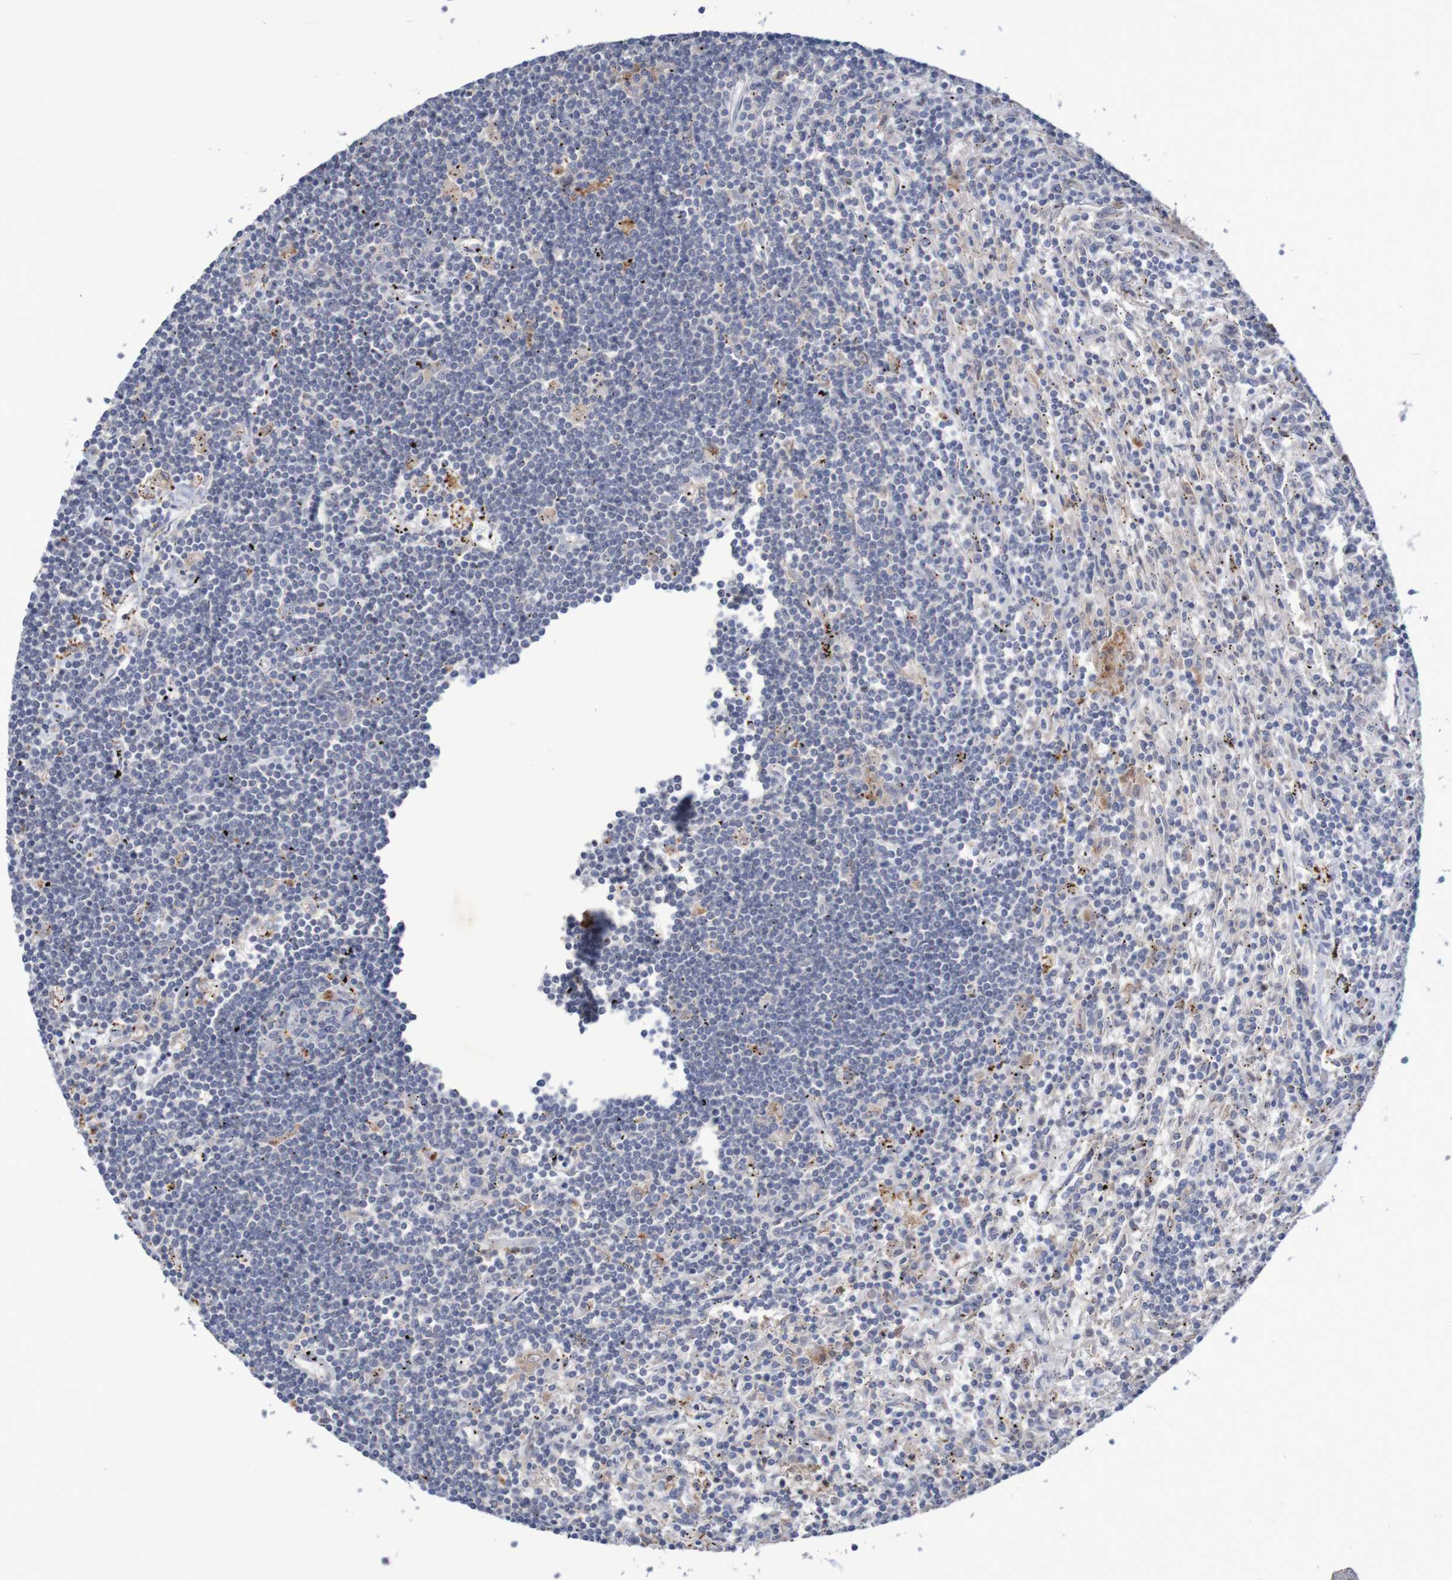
{"staining": {"intensity": "negative", "quantity": "none", "location": "none"}, "tissue": "lymphoma", "cell_type": "Tumor cells", "image_type": "cancer", "snomed": [{"axis": "morphology", "description": "Malignant lymphoma, non-Hodgkin's type, Low grade"}, {"axis": "topography", "description": "Spleen"}], "caption": "DAB (3,3'-diaminobenzidine) immunohistochemical staining of malignant lymphoma, non-Hodgkin's type (low-grade) displays no significant staining in tumor cells.", "gene": "FBP2", "patient": {"sex": "male", "age": 76}}